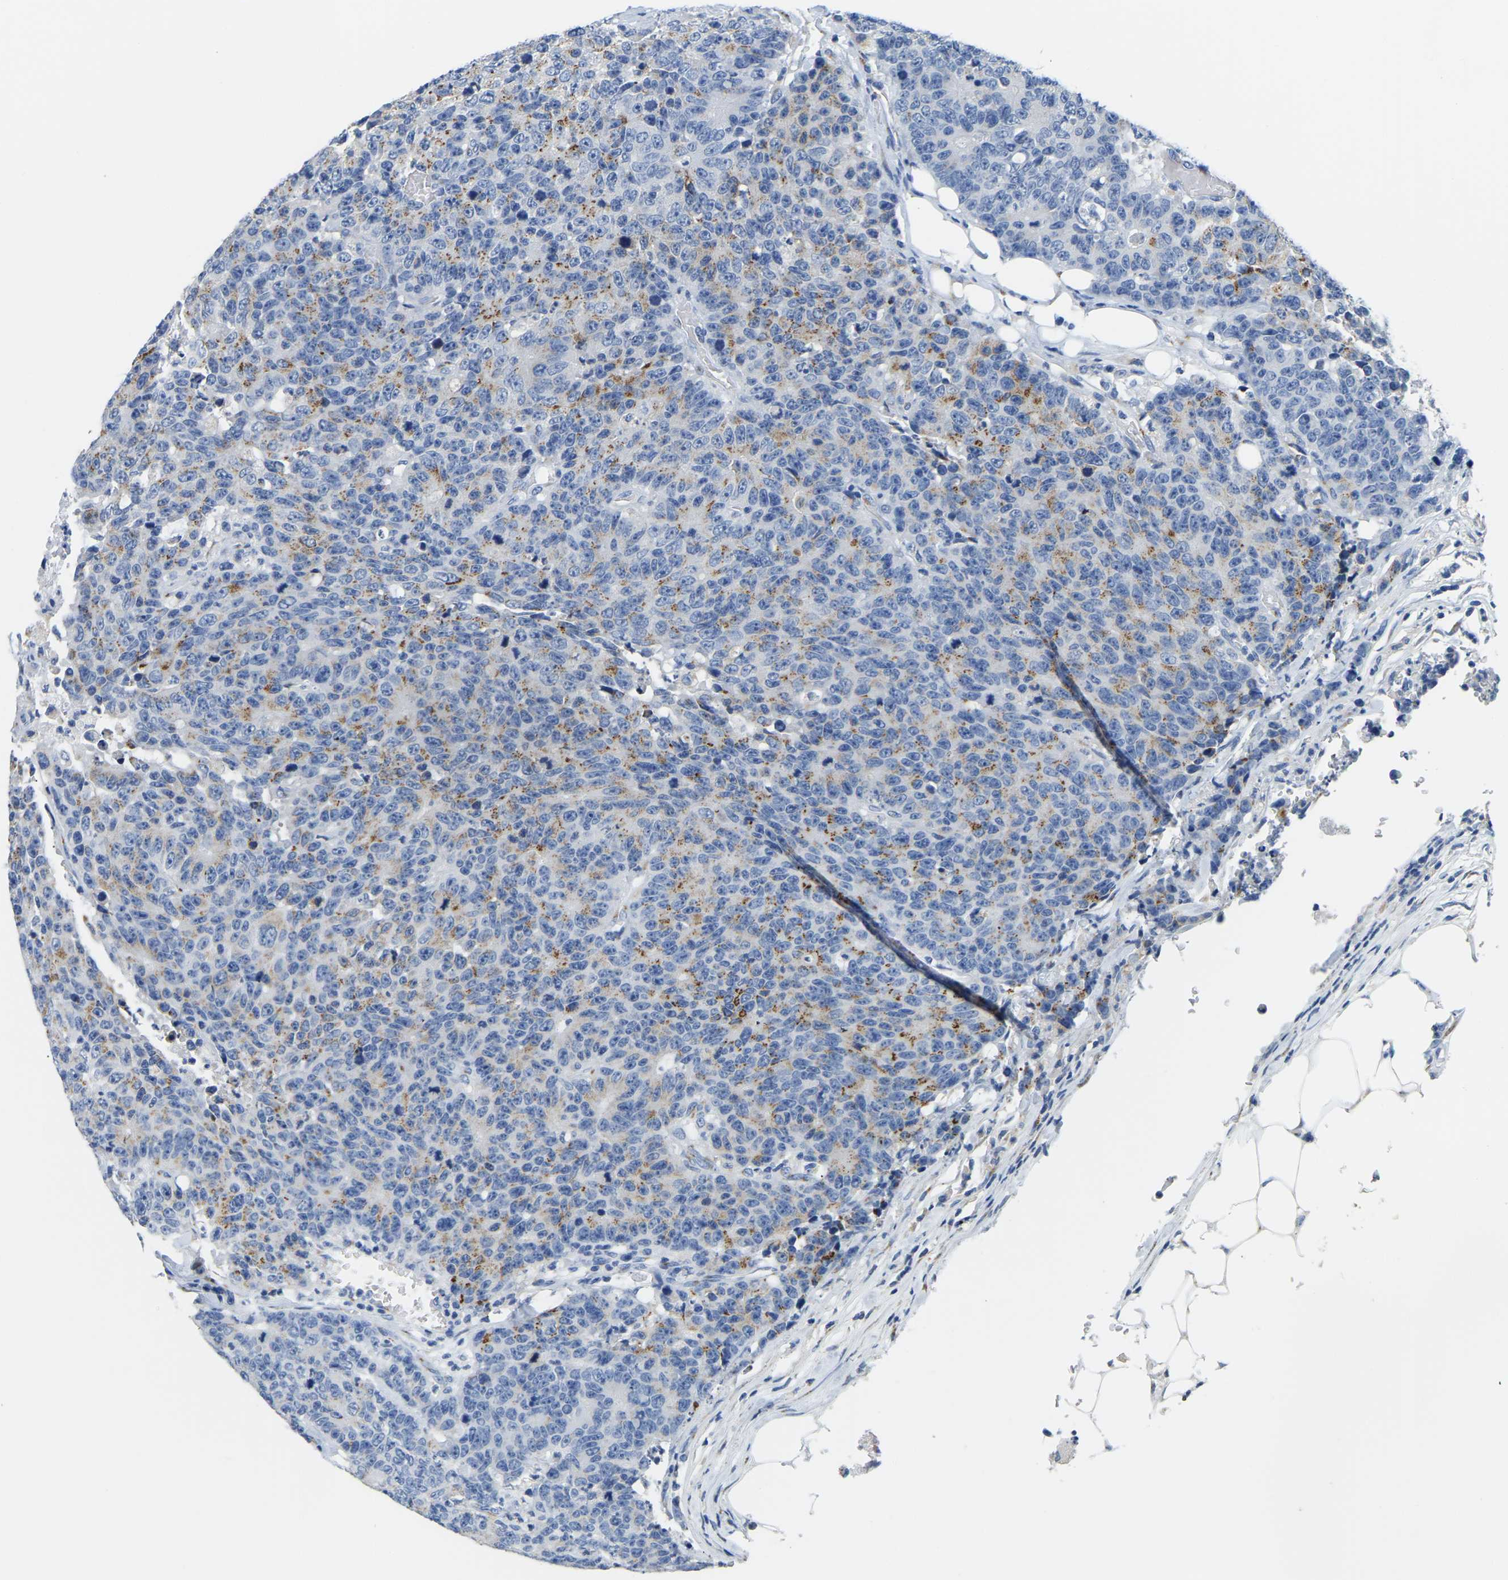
{"staining": {"intensity": "moderate", "quantity": "<25%", "location": "cytoplasmic/membranous"}, "tissue": "colorectal cancer", "cell_type": "Tumor cells", "image_type": "cancer", "snomed": [{"axis": "morphology", "description": "Adenocarcinoma, NOS"}, {"axis": "topography", "description": "Colon"}], "caption": "Tumor cells display moderate cytoplasmic/membranous expression in approximately <25% of cells in colorectal cancer. The staining was performed using DAB, with brown indicating positive protein expression. Nuclei are stained blue with hematoxylin.", "gene": "FAM174A", "patient": {"sex": "female", "age": 86}}